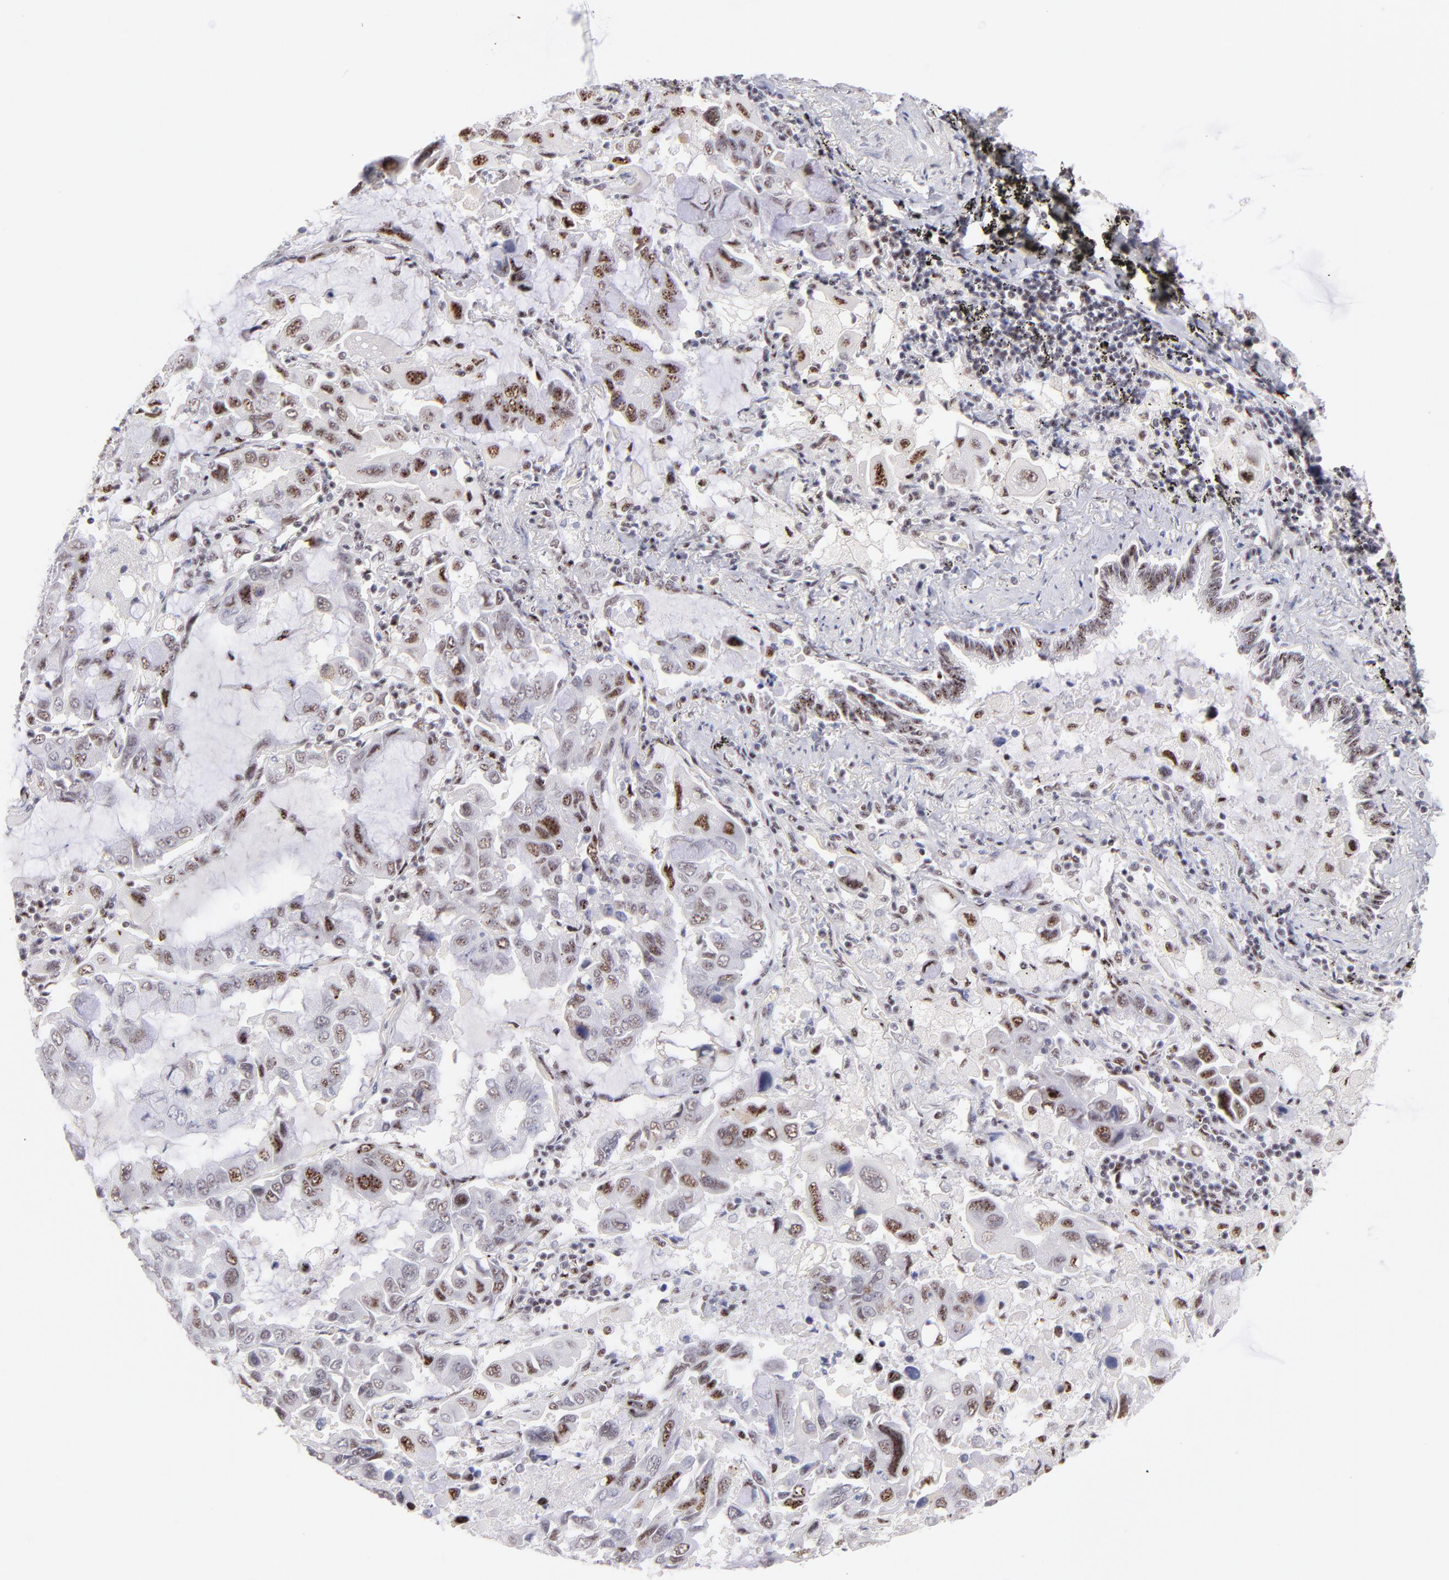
{"staining": {"intensity": "moderate", "quantity": ">75%", "location": "nuclear"}, "tissue": "lung cancer", "cell_type": "Tumor cells", "image_type": "cancer", "snomed": [{"axis": "morphology", "description": "Adenocarcinoma, NOS"}, {"axis": "topography", "description": "Lung"}], "caption": "Tumor cells show medium levels of moderate nuclear staining in about >75% of cells in human lung cancer.", "gene": "CDC25C", "patient": {"sex": "male", "age": 64}}